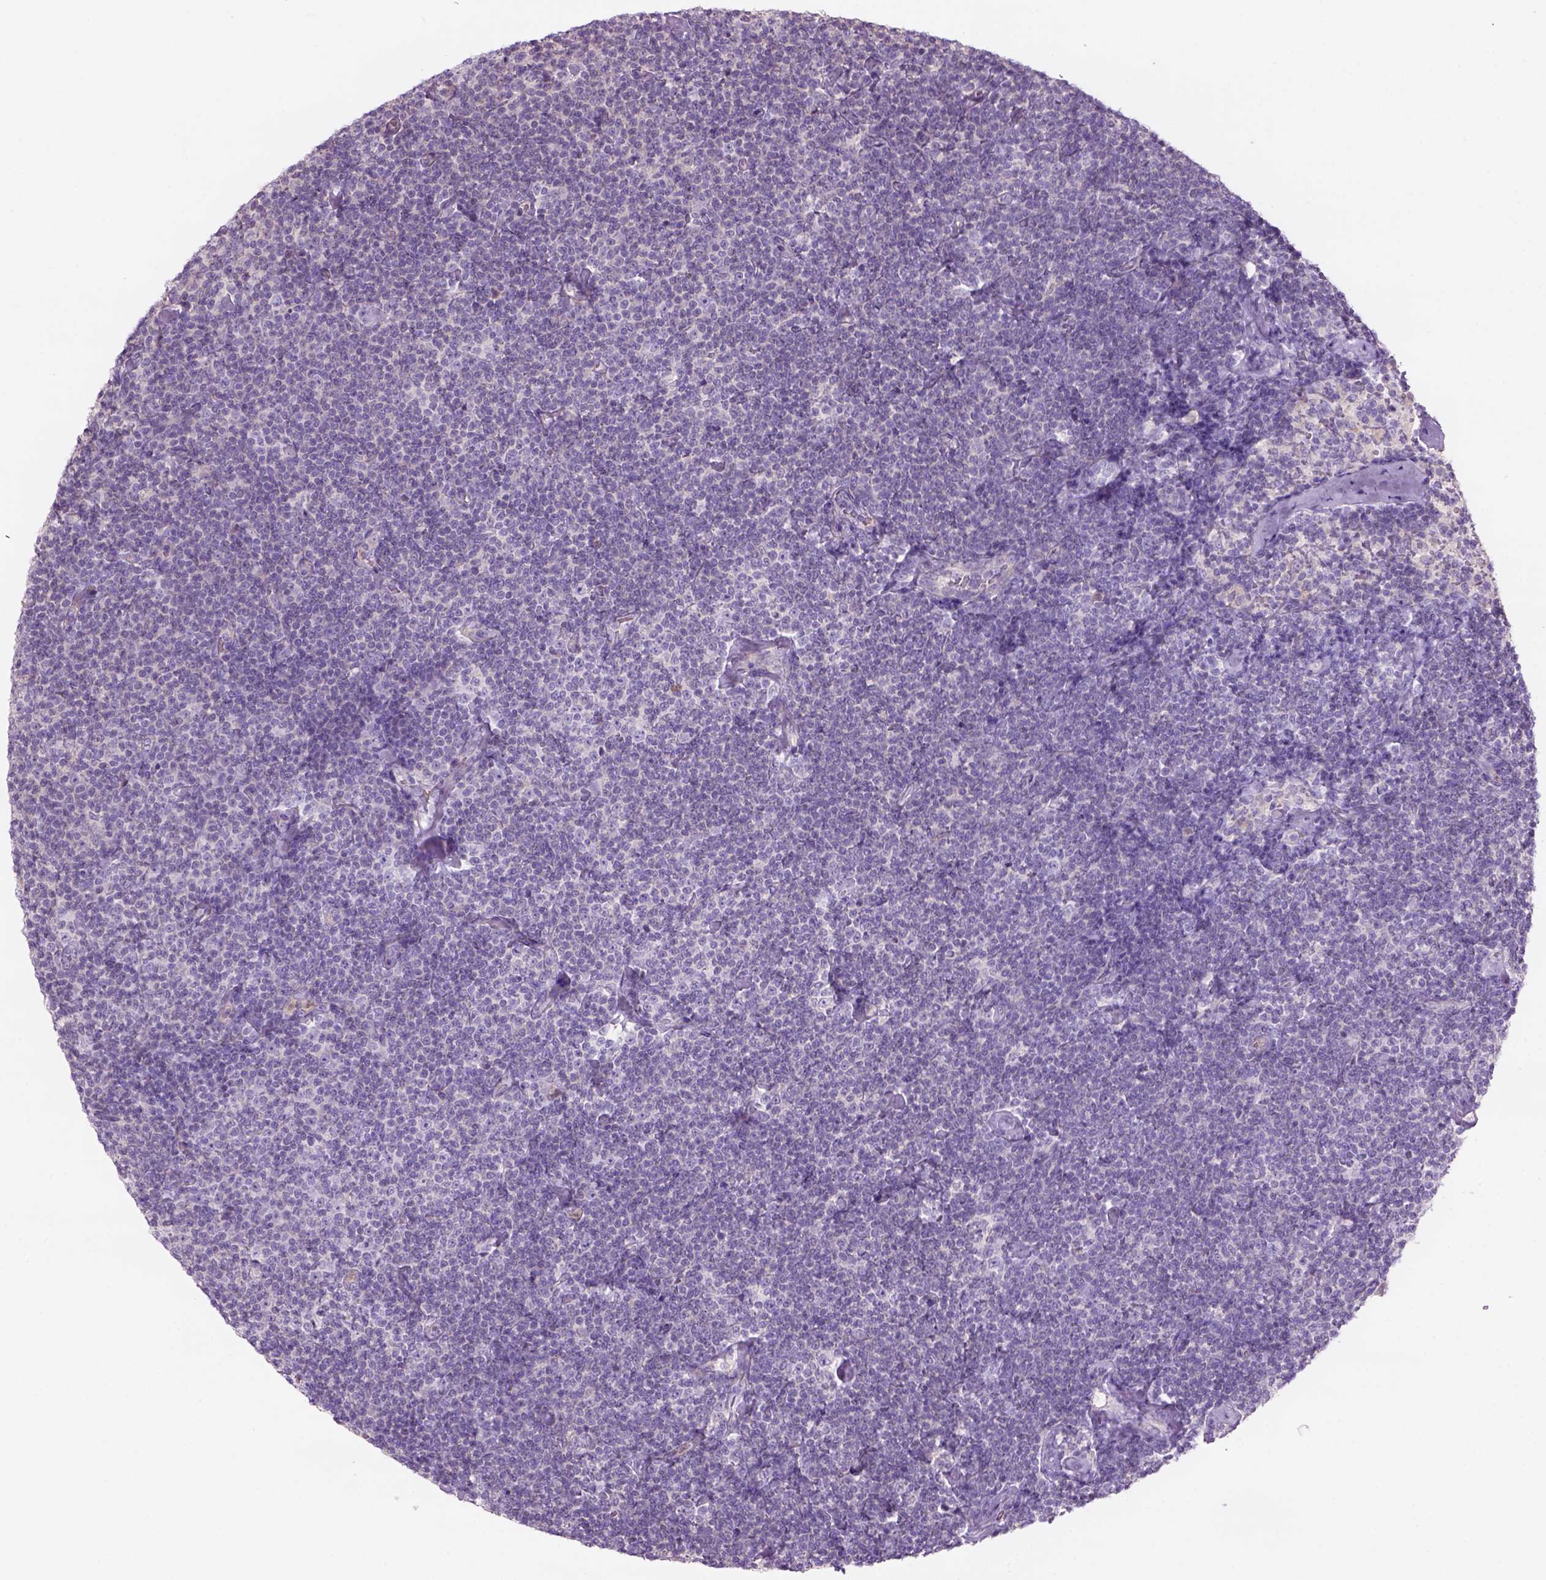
{"staining": {"intensity": "negative", "quantity": "none", "location": "none"}, "tissue": "lymphoma", "cell_type": "Tumor cells", "image_type": "cancer", "snomed": [{"axis": "morphology", "description": "Malignant lymphoma, non-Hodgkin's type, Low grade"}, {"axis": "topography", "description": "Lymph node"}], "caption": "Tumor cells show no significant protein staining in low-grade malignant lymphoma, non-Hodgkin's type.", "gene": "CD84", "patient": {"sex": "male", "age": 81}}